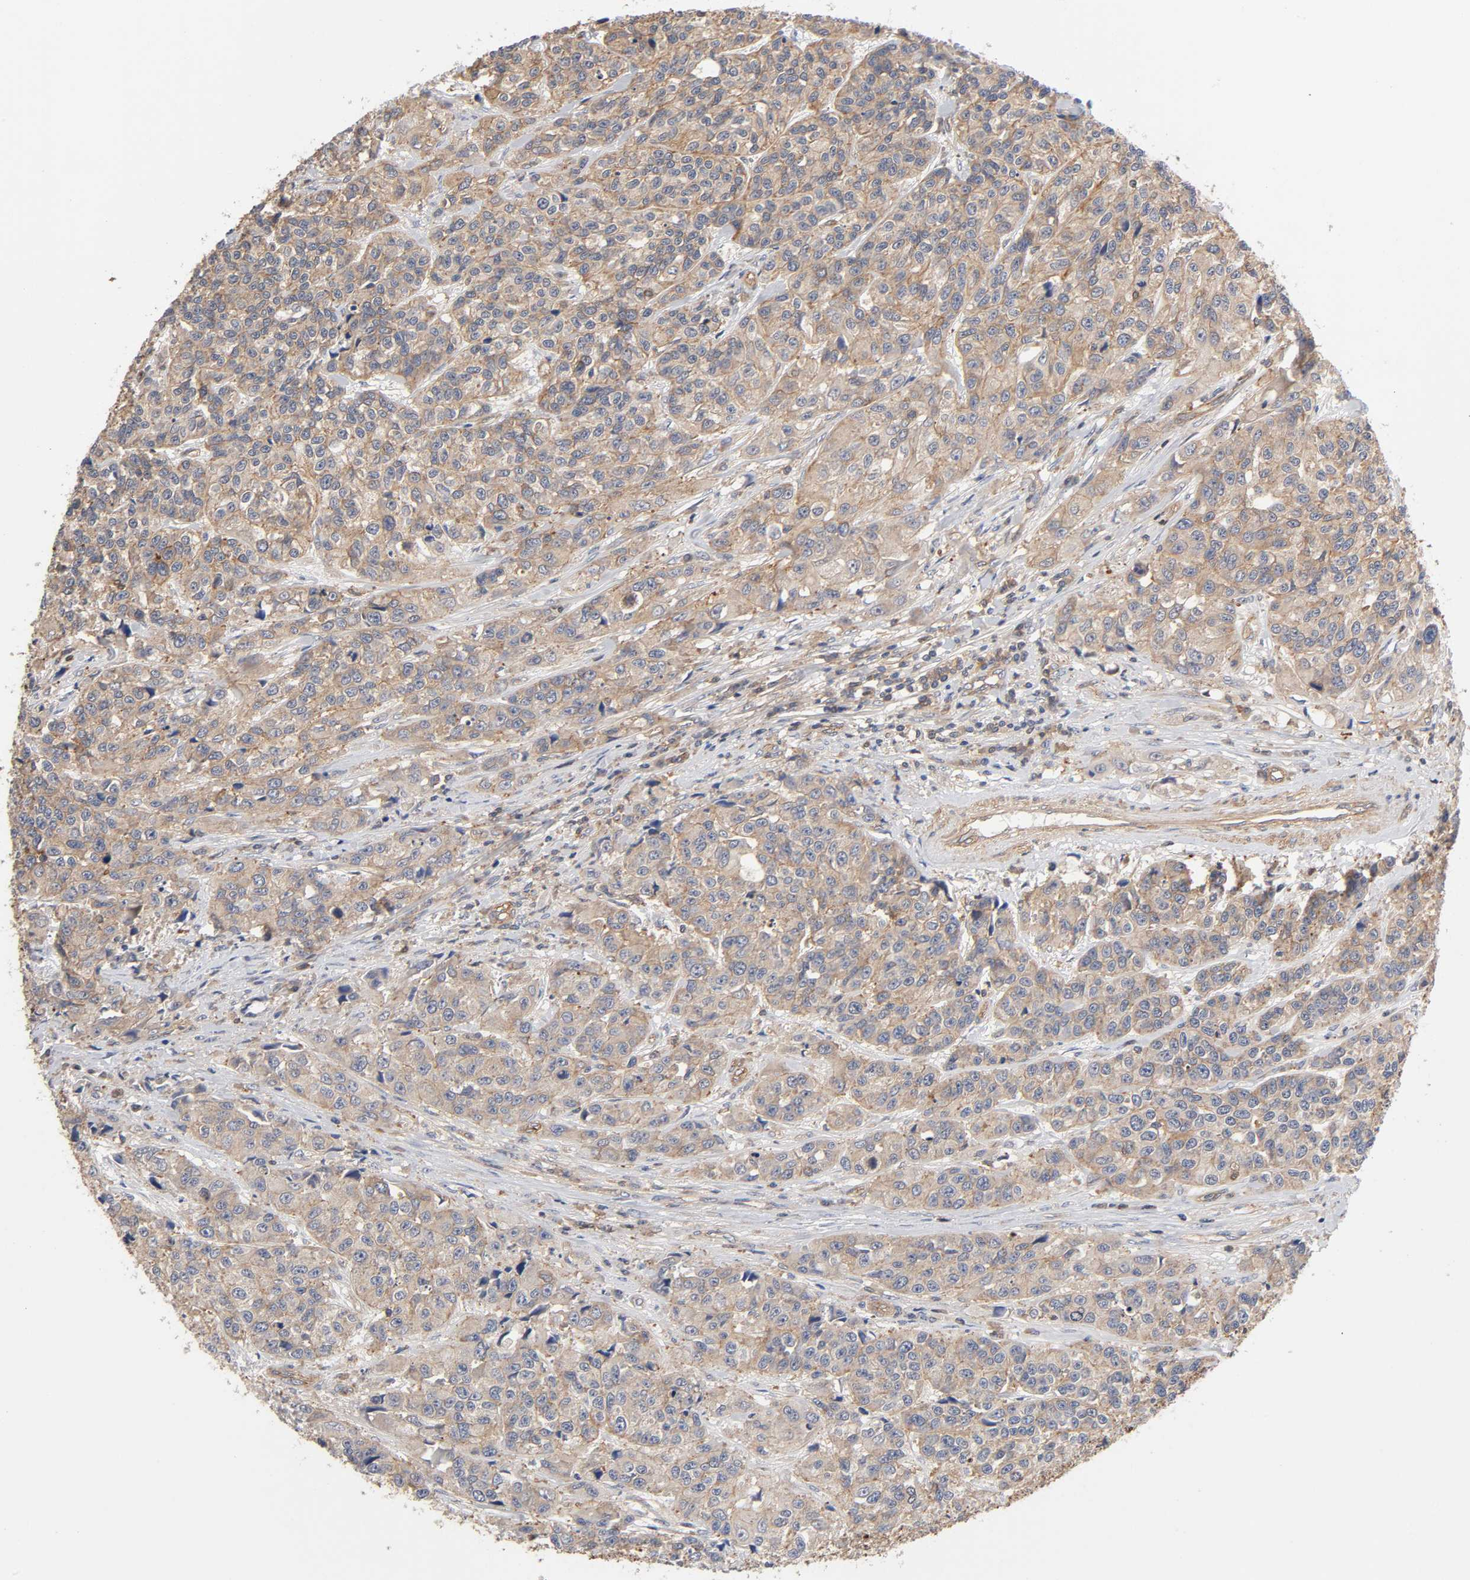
{"staining": {"intensity": "moderate", "quantity": "25%-75%", "location": "cytoplasmic/membranous"}, "tissue": "urothelial cancer", "cell_type": "Tumor cells", "image_type": "cancer", "snomed": [{"axis": "morphology", "description": "Urothelial carcinoma, High grade"}, {"axis": "topography", "description": "Urinary bladder"}], "caption": "A medium amount of moderate cytoplasmic/membranous expression is seen in about 25%-75% of tumor cells in urothelial carcinoma (high-grade) tissue. (DAB IHC with brightfield microscopy, high magnification).", "gene": "LAMTOR2", "patient": {"sex": "female", "age": 81}}